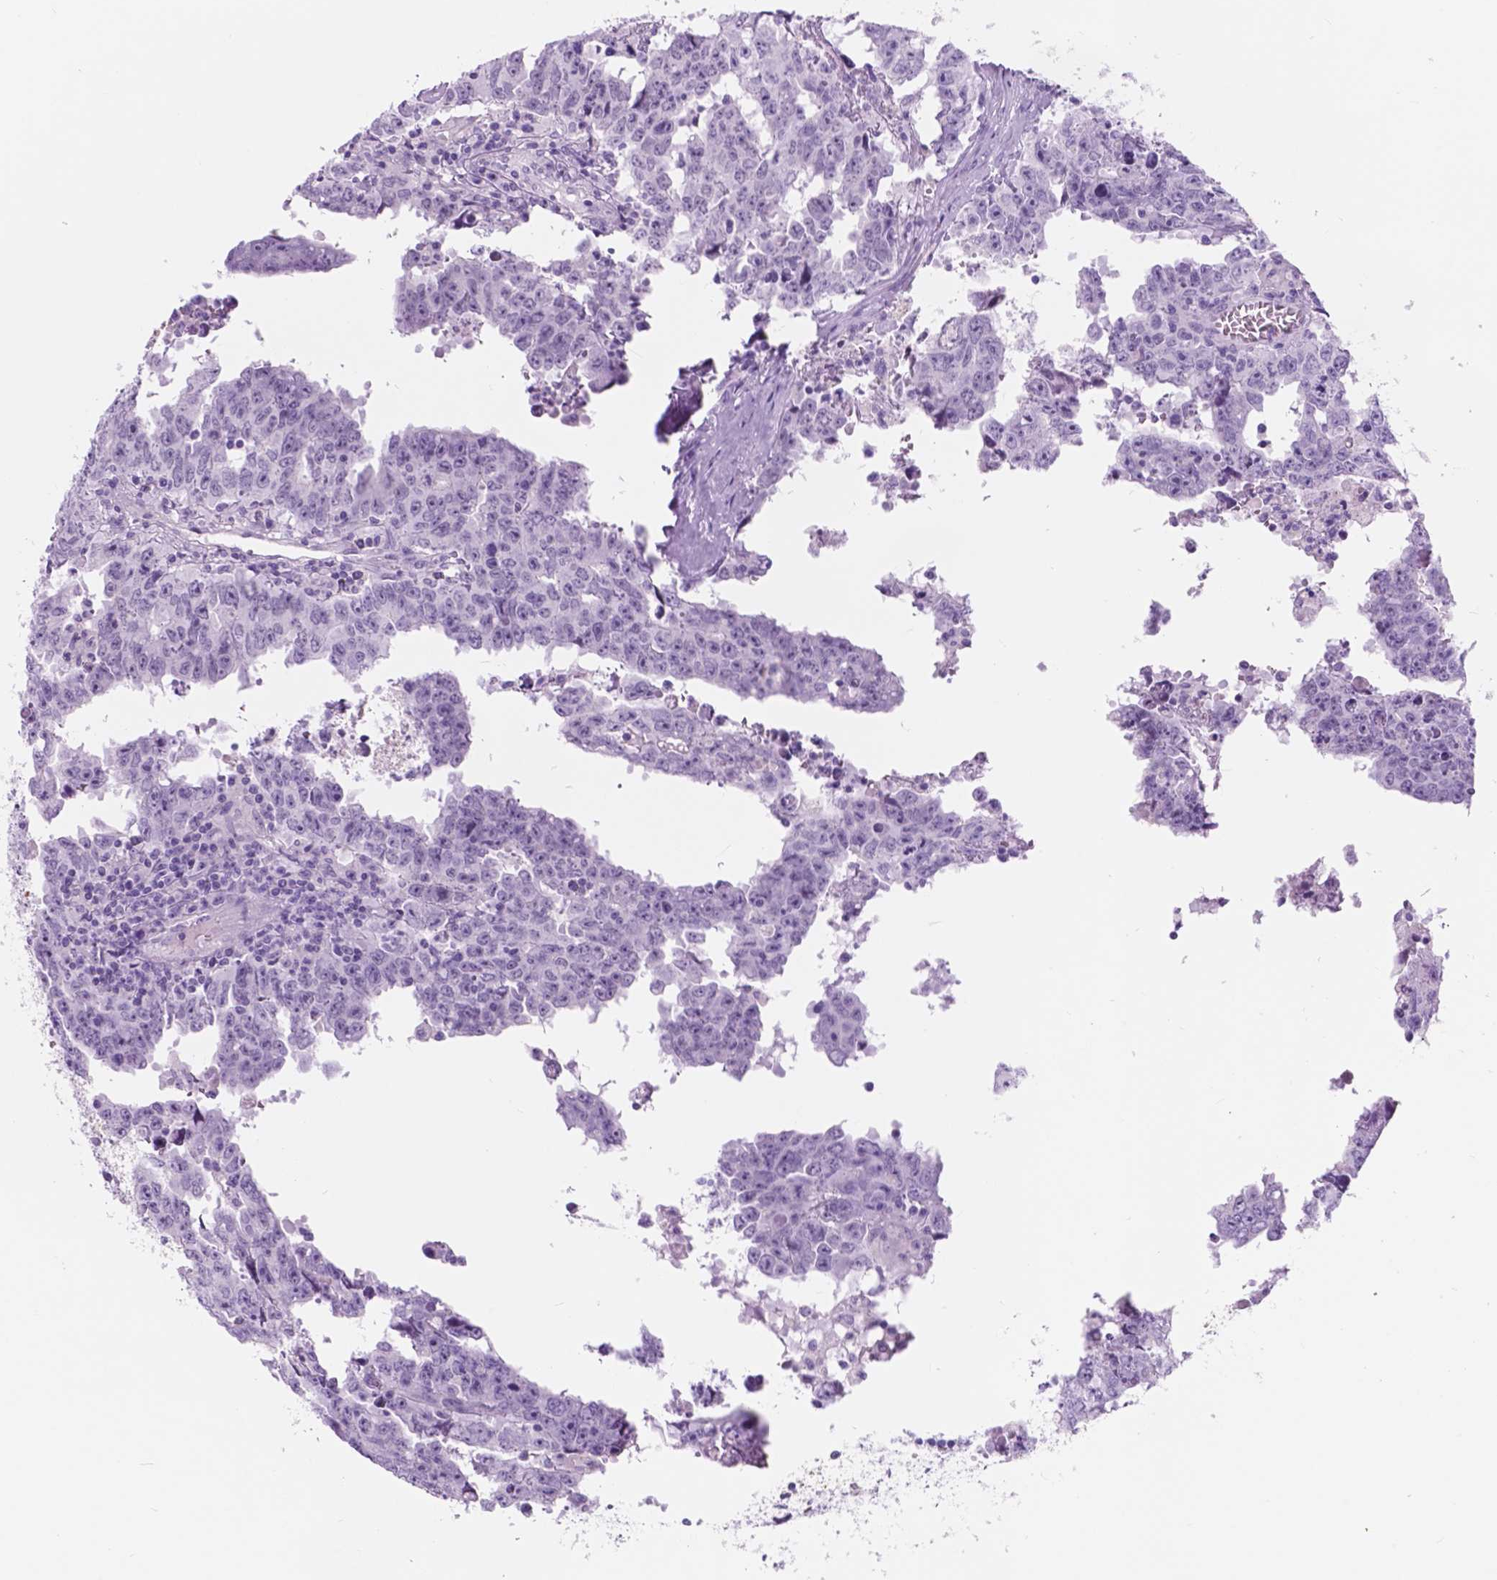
{"staining": {"intensity": "negative", "quantity": "none", "location": "none"}, "tissue": "testis cancer", "cell_type": "Tumor cells", "image_type": "cancer", "snomed": [{"axis": "morphology", "description": "Carcinoma, Embryonal, NOS"}, {"axis": "topography", "description": "Testis"}], "caption": "Tumor cells show no significant positivity in testis cancer (embryonal carcinoma).", "gene": "CUZD1", "patient": {"sex": "male", "age": 22}}